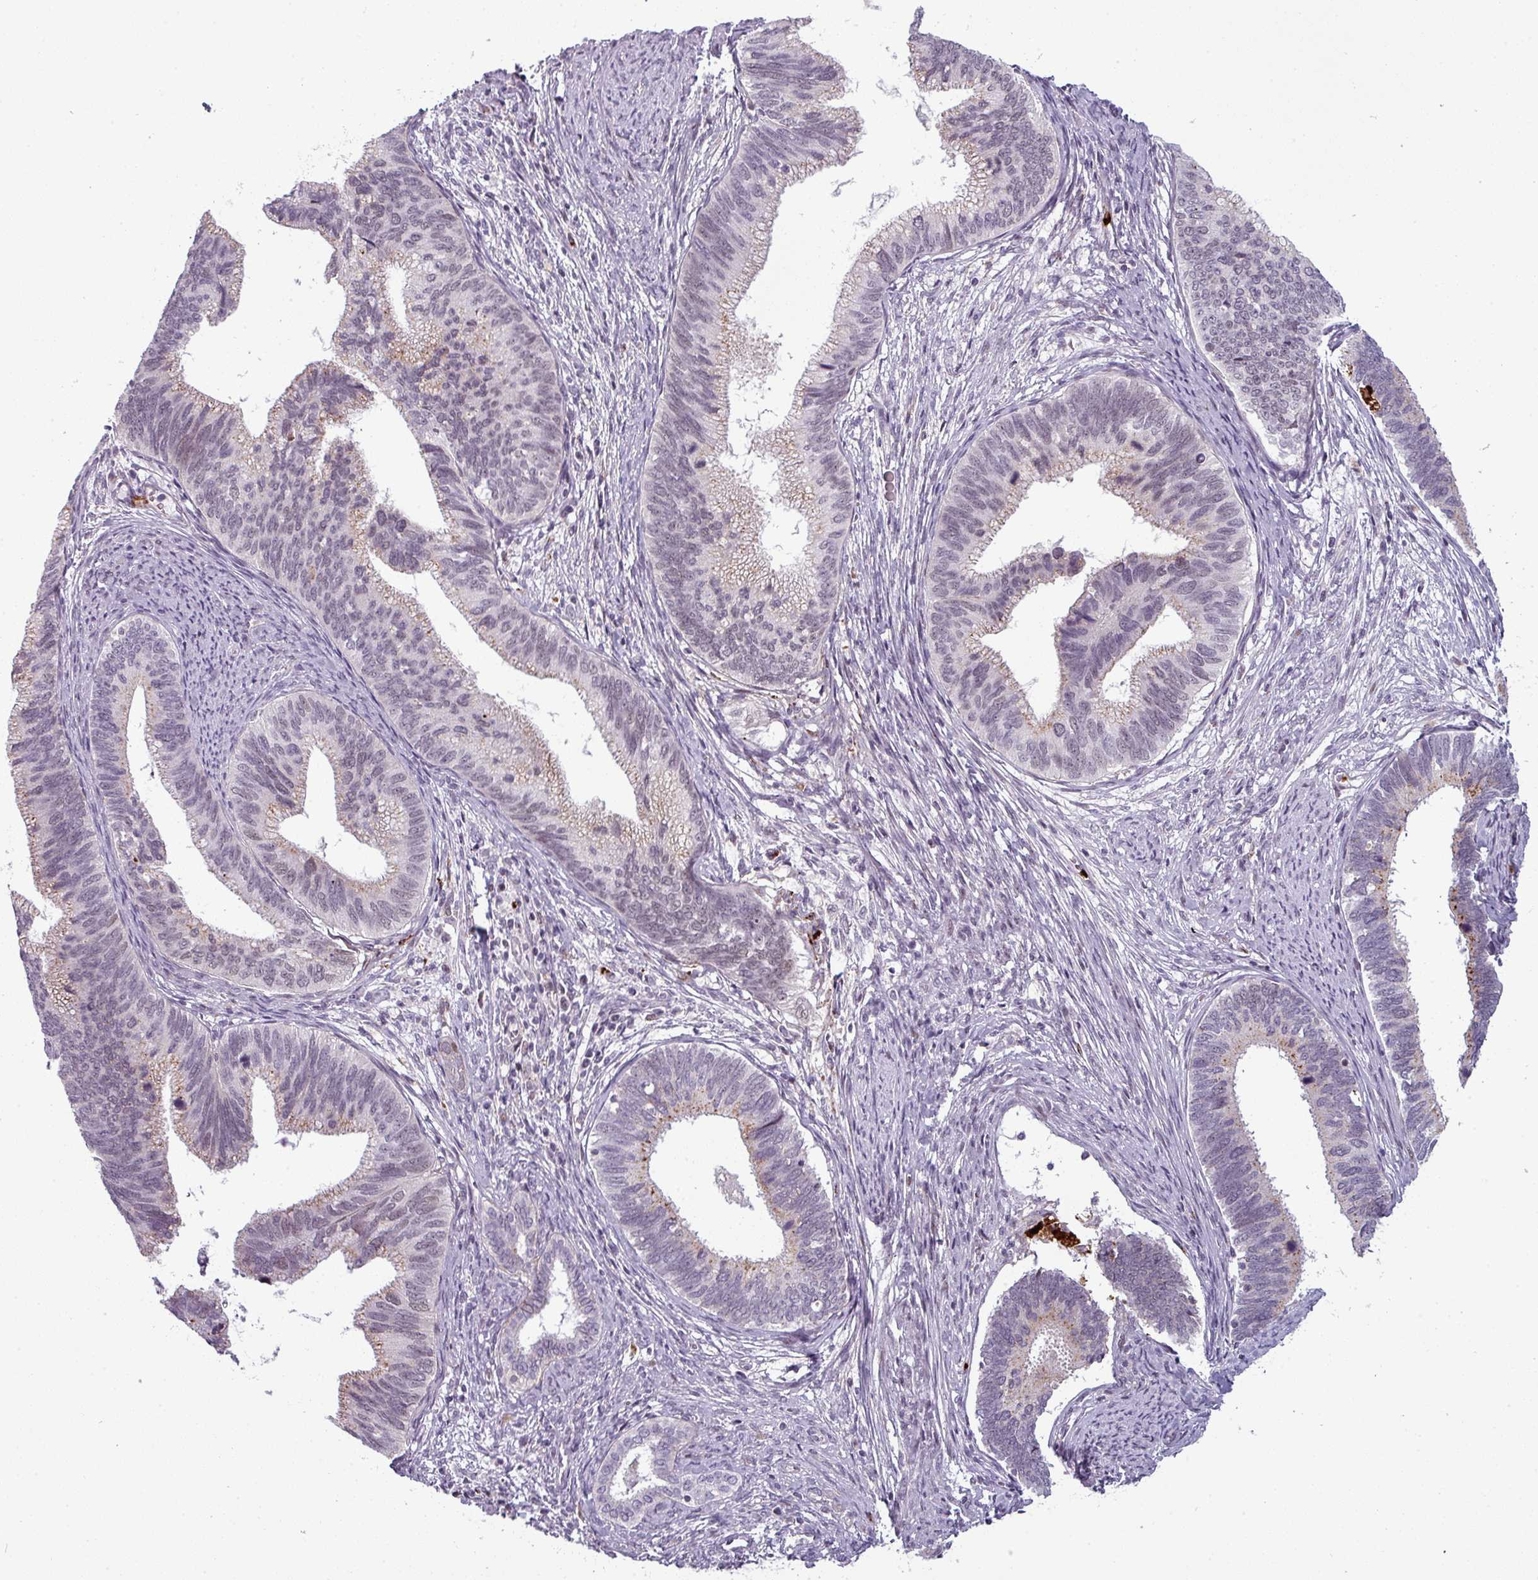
{"staining": {"intensity": "negative", "quantity": "none", "location": "none"}, "tissue": "cervical cancer", "cell_type": "Tumor cells", "image_type": "cancer", "snomed": [{"axis": "morphology", "description": "Adenocarcinoma, NOS"}, {"axis": "topography", "description": "Cervix"}], "caption": "Tumor cells are negative for protein expression in human cervical cancer.", "gene": "TMEFF1", "patient": {"sex": "female", "age": 42}}